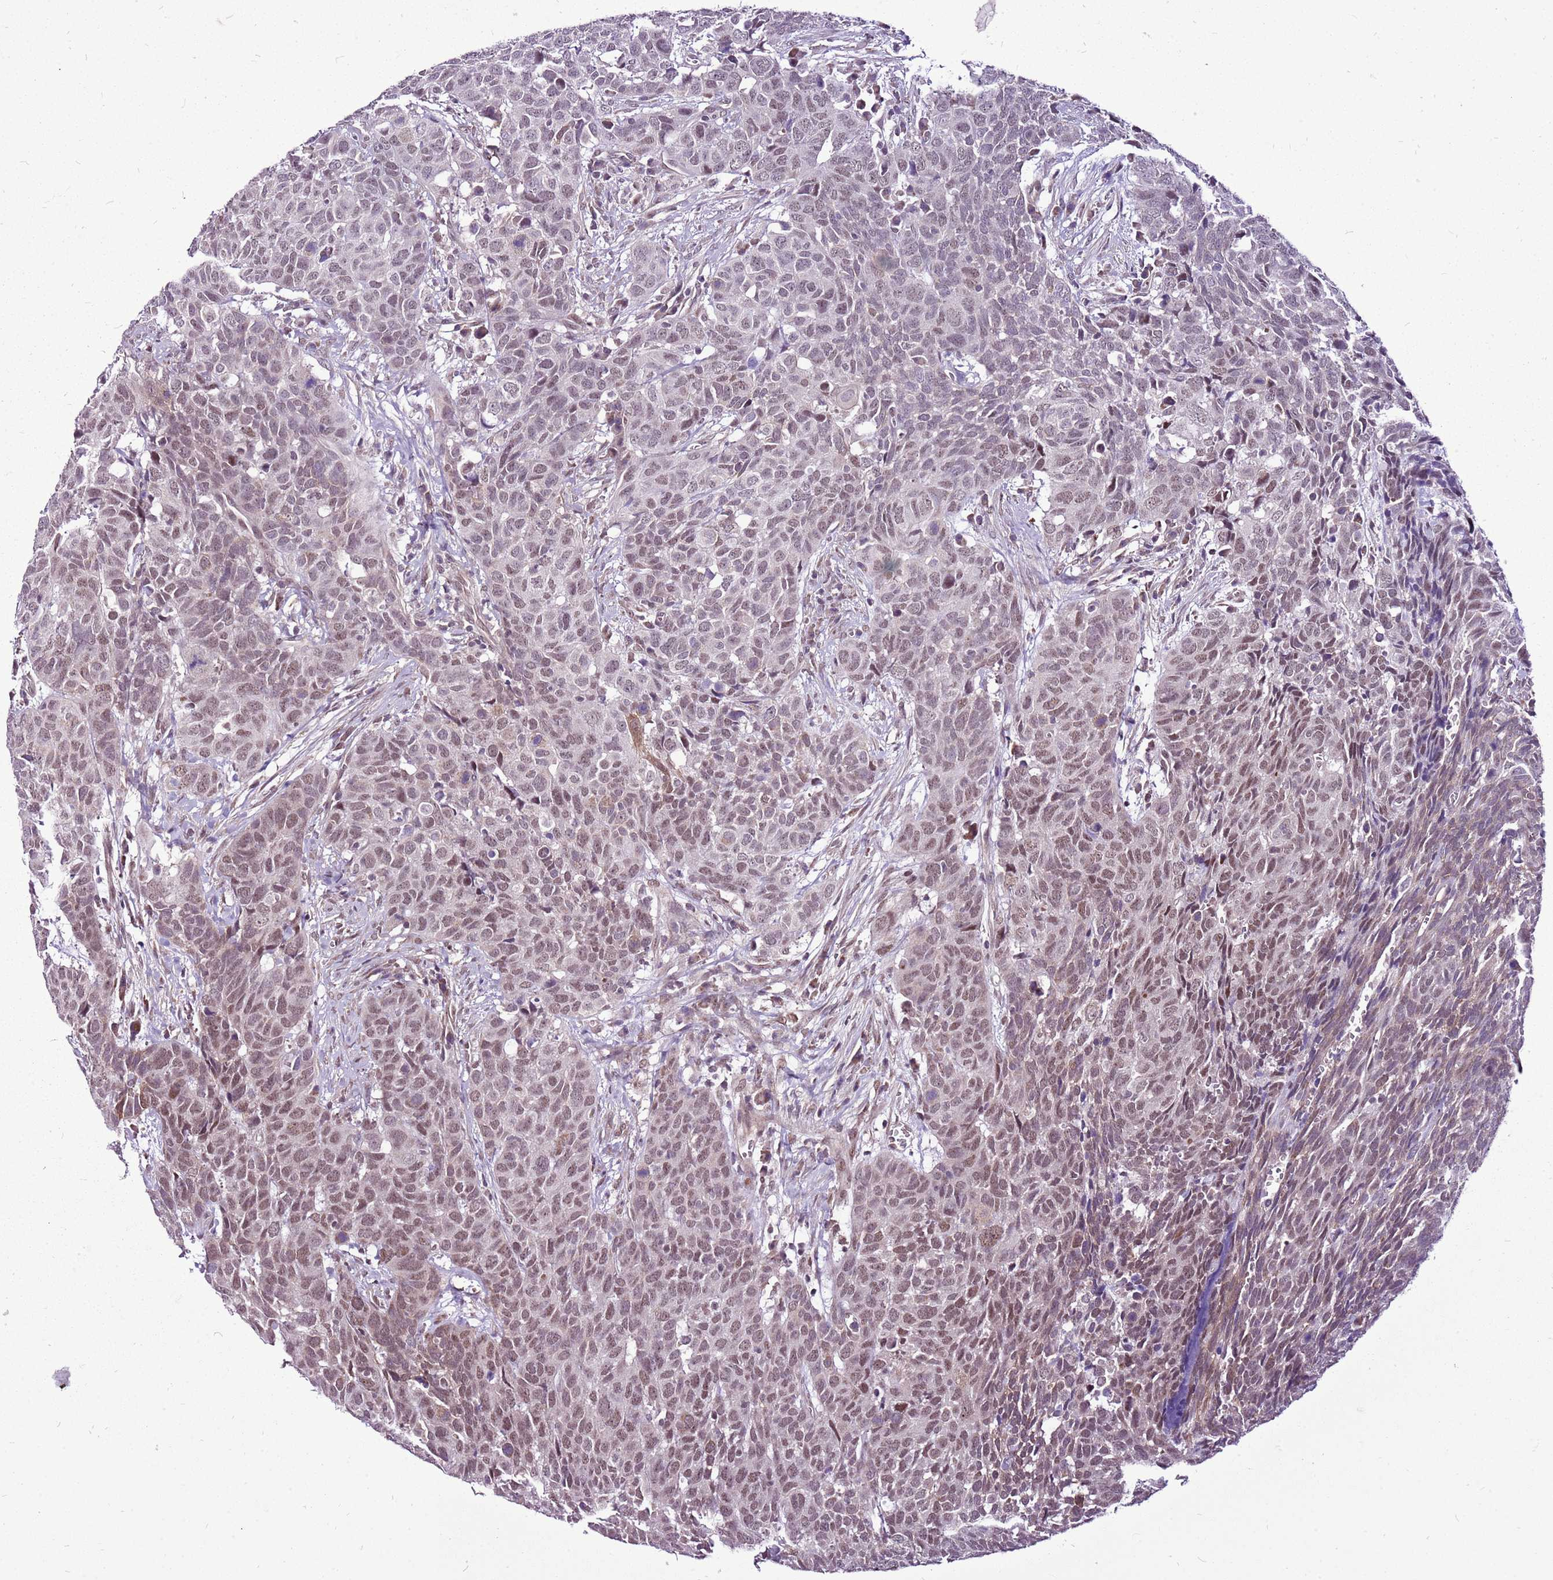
{"staining": {"intensity": "moderate", "quantity": ">75%", "location": "cytoplasmic/membranous,nuclear"}, "tissue": "head and neck cancer", "cell_type": "Tumor cells", "image_type": "cancer", "snomed": [{"axis": "morphology", "description": "Squamous cell carcinoma, NOS"}, {"axis": "topography", "description": "Head-Neck"}], "caption": "Head and neck cancer (squamous cell carcinoma) was stained to show a protein in brown. There is medium levels of moderate cytoplasmic/membranous and nuclear staining in about >75% of tumor cells.", "gene": "CCDC166", "patient": {"sex": "male", "age": 66}}